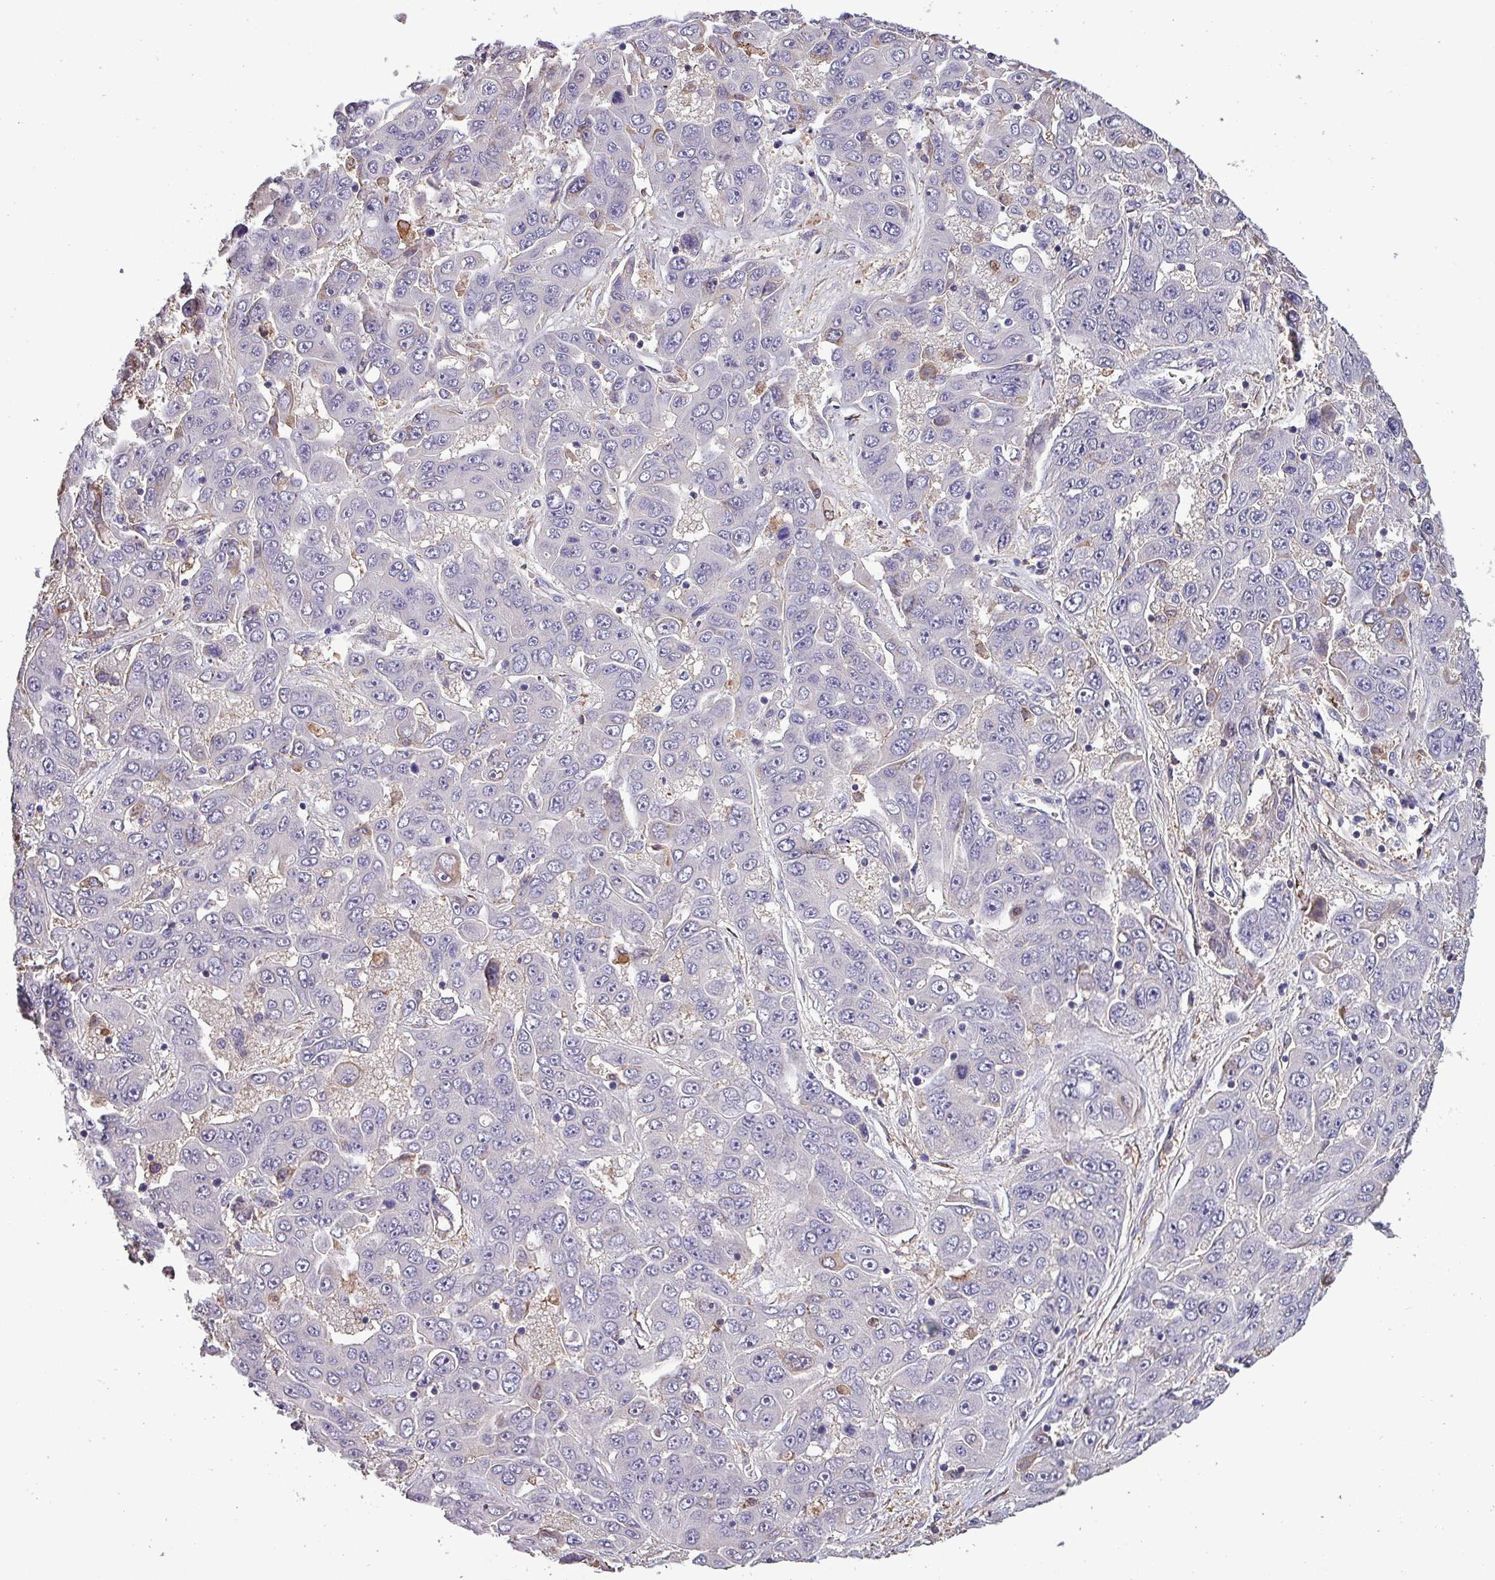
{"staining": {"intensity": "negative", "quantity": "none", "location": "none"}, "tissue": "liver cancer", "cell_type": "Tumor cells", "image_type": "cancer", "snomed": [{"axis": "morphology", "description": "Cholangiocarcinoma"}, {"axis": "topography", "description": "Liver"}], "caption": "This is an IHC histopathology image of human cholangiocarcinoma (liver). There is no staining in tumor cells.", "gene": "HTRA4", "patient": {"sex": "female", "age": 52}}